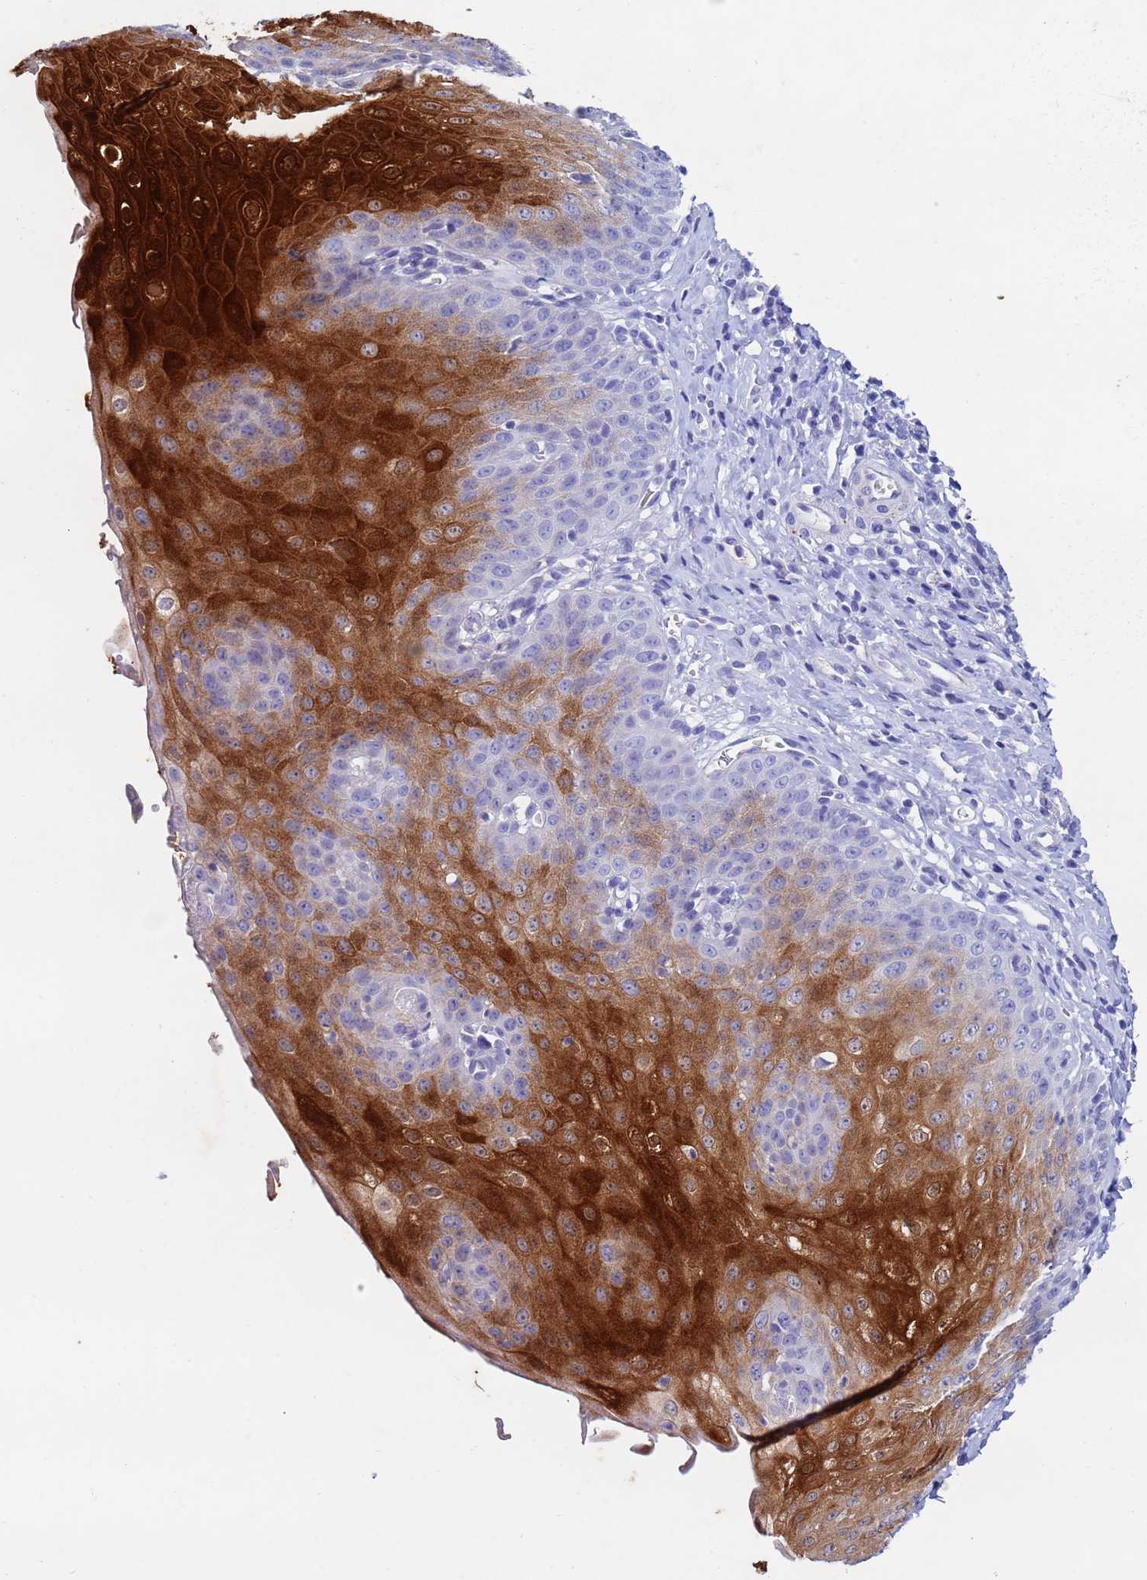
{"staining": {"intensity": "strong", "quantity": "25%-75%", "location": "cytoplasmic/membranous,nuclear"}, "tissue": "esophagus", "cell_type": "Squamous epithelial cells", "image_type": "normal", "snomed": [{"axis": "morphology", "description": "Normal tissue, NOS"}, {"axis": "topography", "description": "Esophagus"}], "caption": "Immunohistochemistry histopathology image of unremarkable esophagus: human esophagus stained using IHC reveals high levels of strong protein expression localized specifically in the cytoplasmic/membranous,nuclear of squamous epithelial cells, appearing as a cytoplasmic/membranous,nuclear brown color.", "gene": "CSTB", "patient": {"sex": "male", "age": 71}}